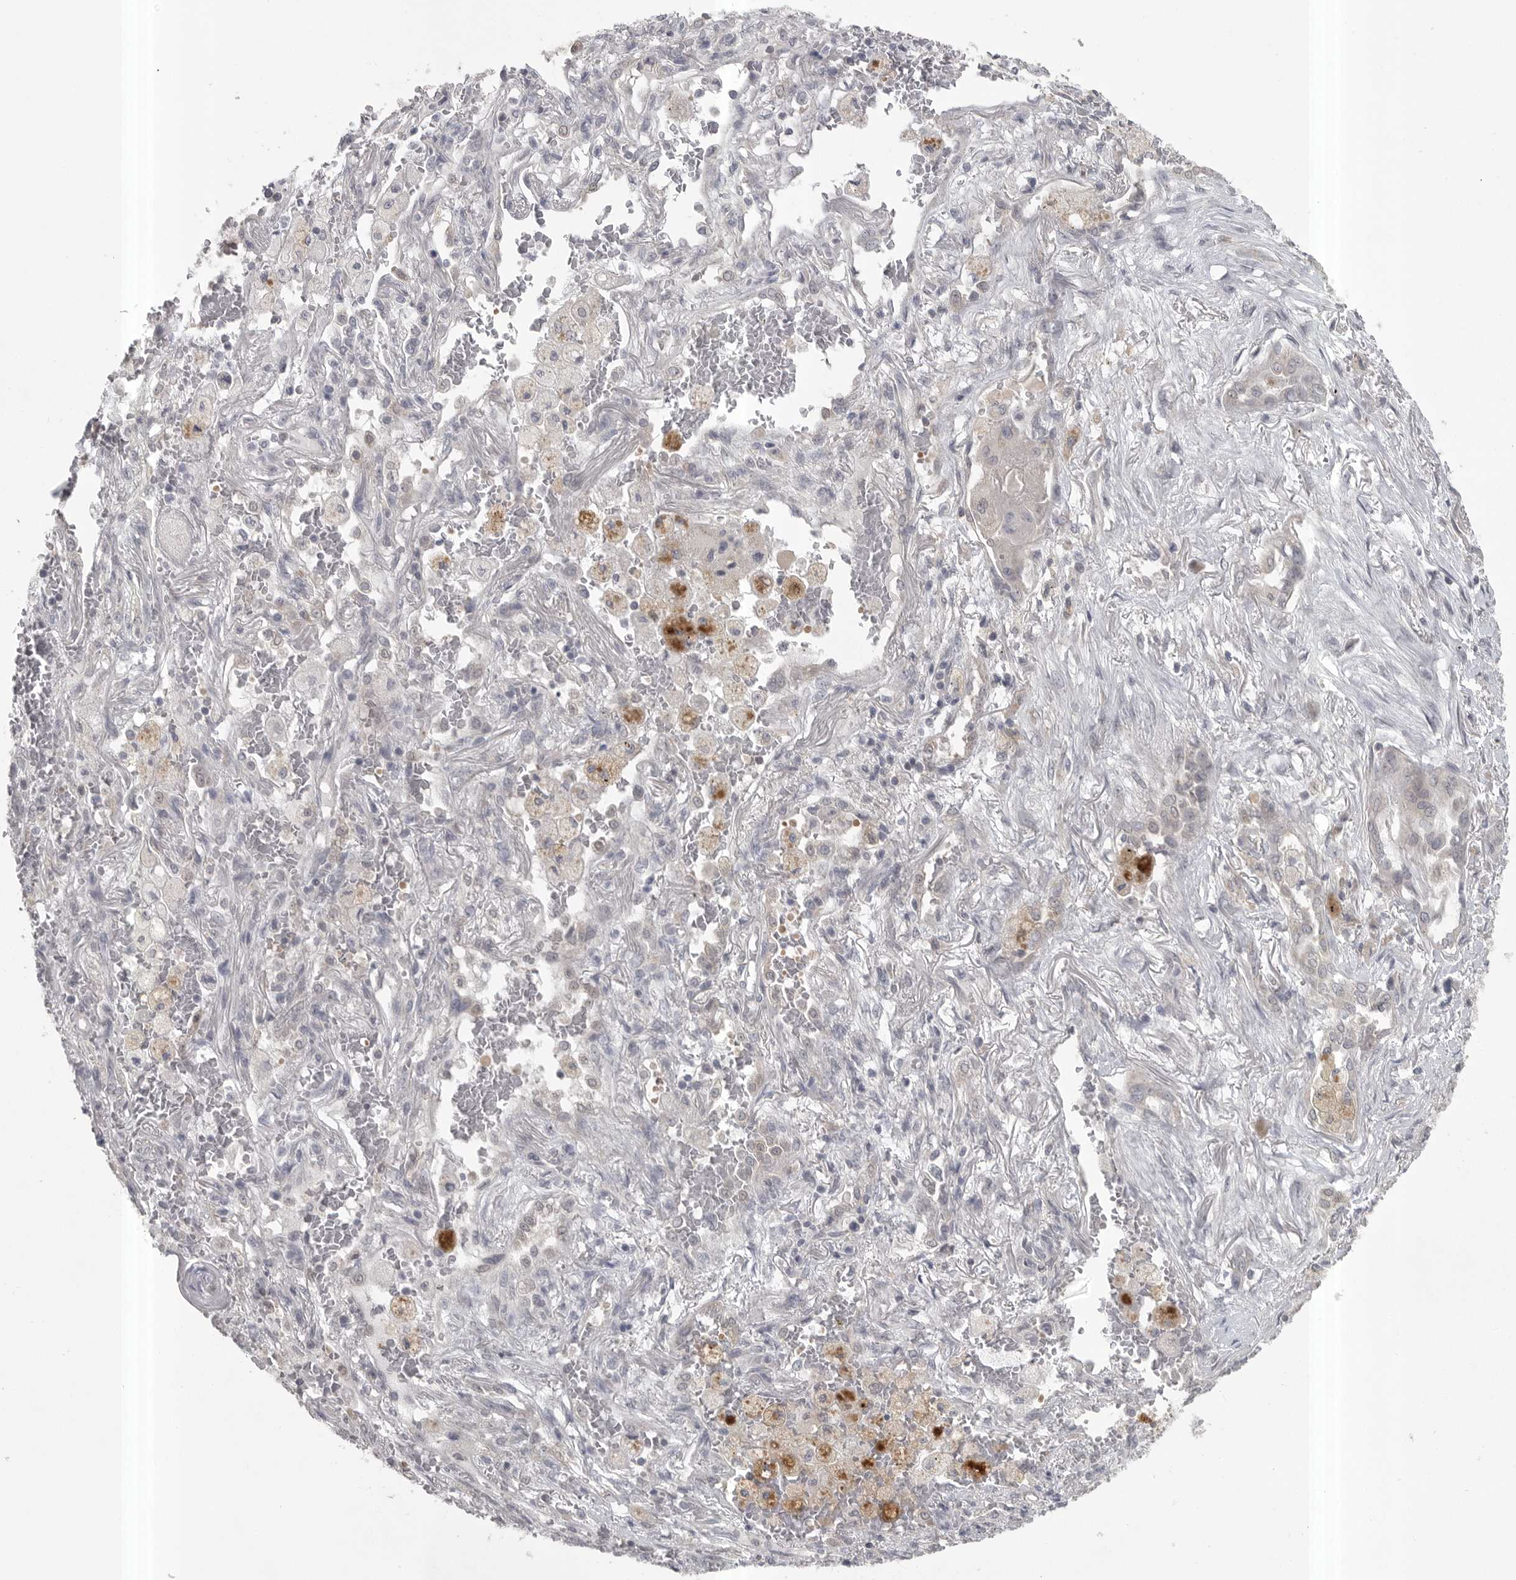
{"staining": {"intensity": "negative", "quantity": "none", "location": "none"}, "tissue": "lung cancer", "cell_type": "Tumor cells", "image_type": "cancer", "snomed": [{"axis": "morphology", "description": "Squamous cell carcinoma, NOS"}, {"axis": "topography", "description": "Lung"}], "caption": "The immunohistochemistry (IHC) image has no significant positivity in tumor cells of lung cancer (squamous cell carcinoma) tissue. (DAB immunohistochemistry with hematoxylin counter stain).", "gene": "PHF13", "patient": {"sex": "male", "age": 61}}